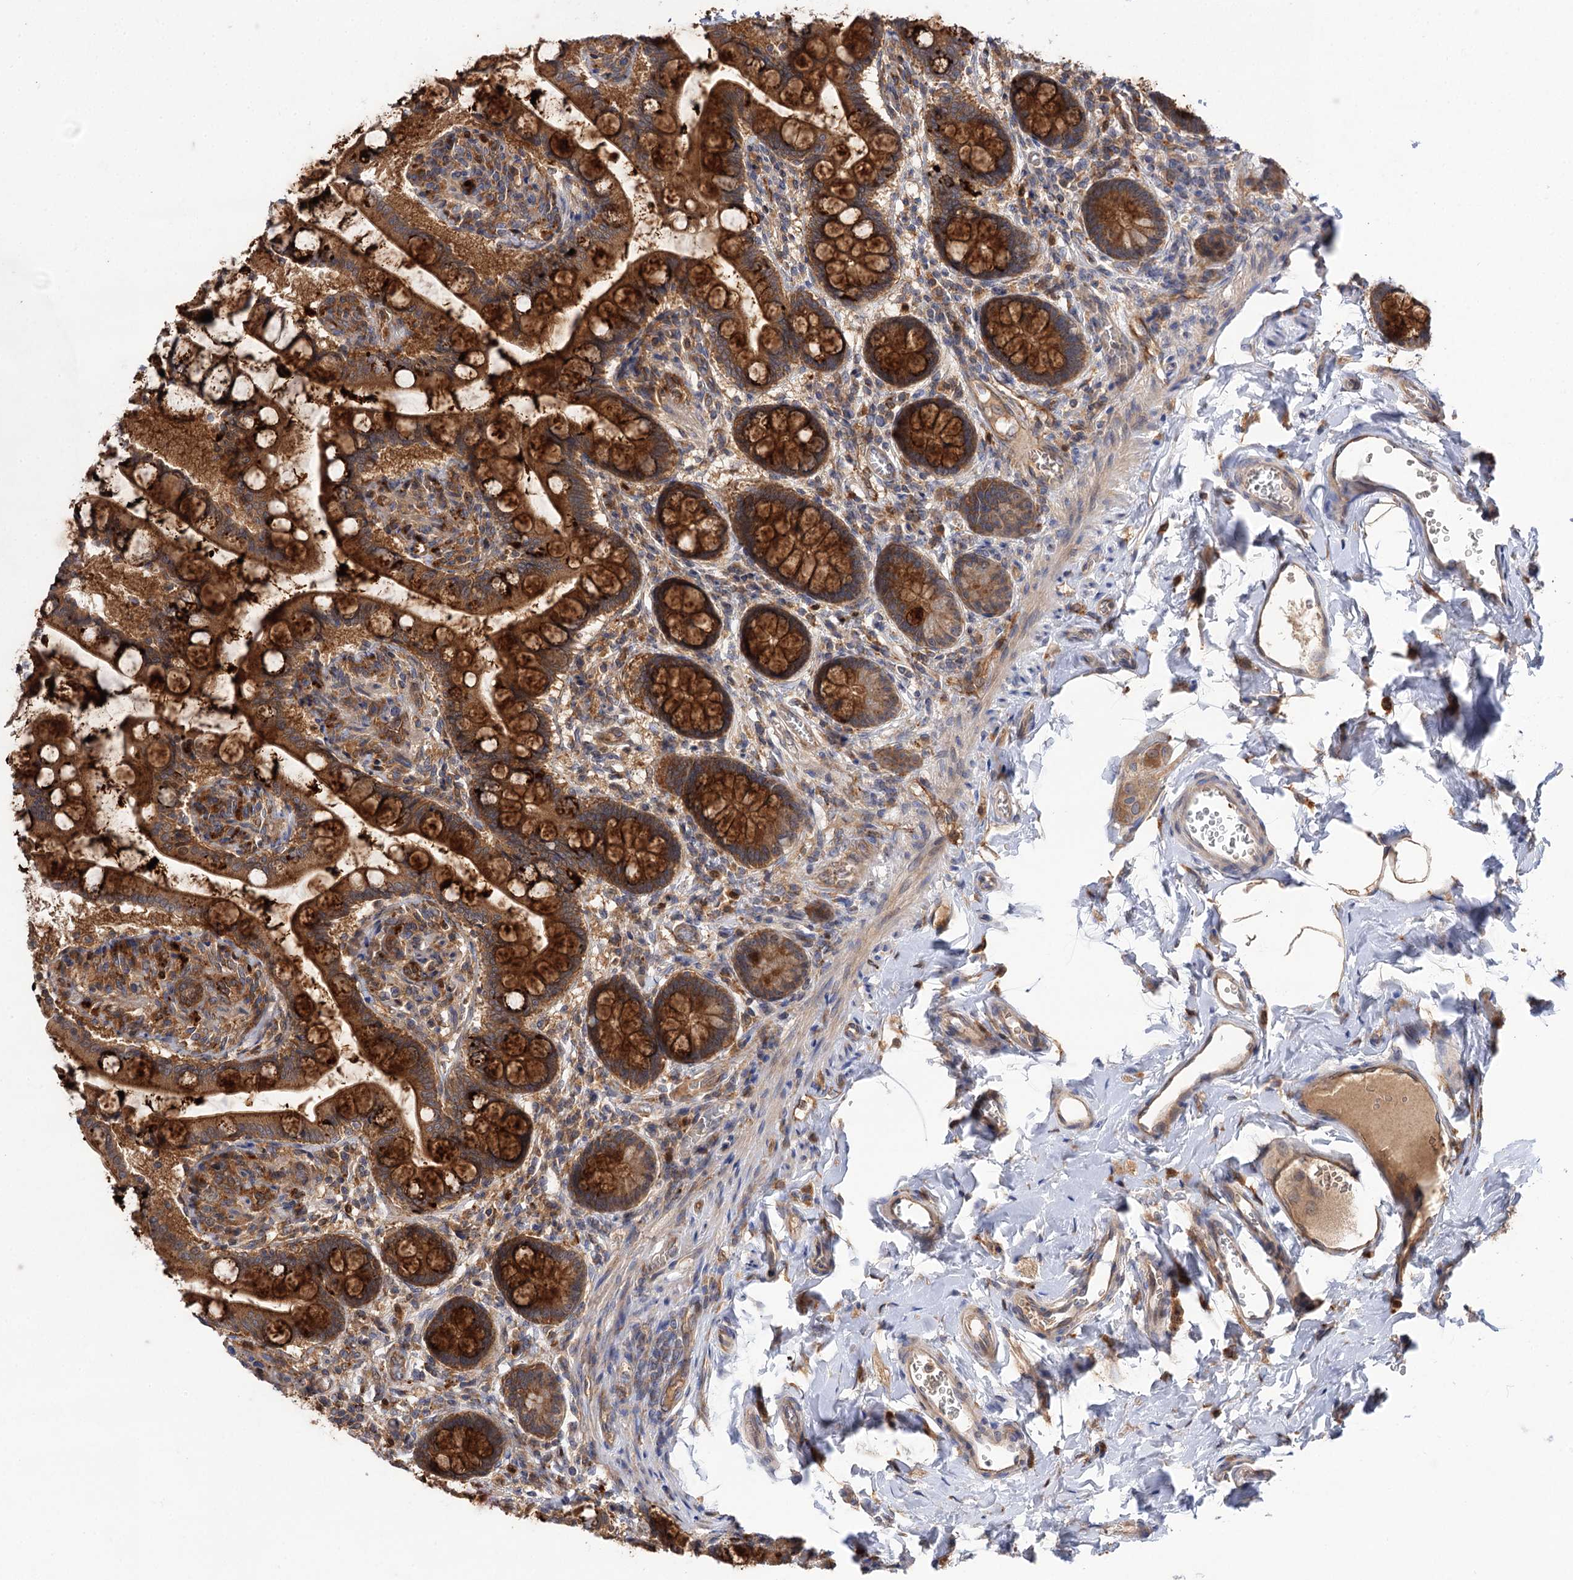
{"staining": {"intensity": "strong", "quantity": ">75%", "location": "cytoplasmic/membranous"}, "tissue": "small intestine", "cell_type": "Glandular cells", "image_type": "normal", "snomed": [{"axis": "morphology", "description": "Normal tissue, NOS"}, {"axis": "topography", "description": "Small intestine"}], "caption": "A brown stain highlights strong cytoplasmic/membranous expression of a protein in glandular cells of normal human small intestine. Immunohistochemistry stains the protein of interest in brown and the nuclei are stained blue.", "gene": "PATL1", "patient": {"sex": "male", "age": 52}}